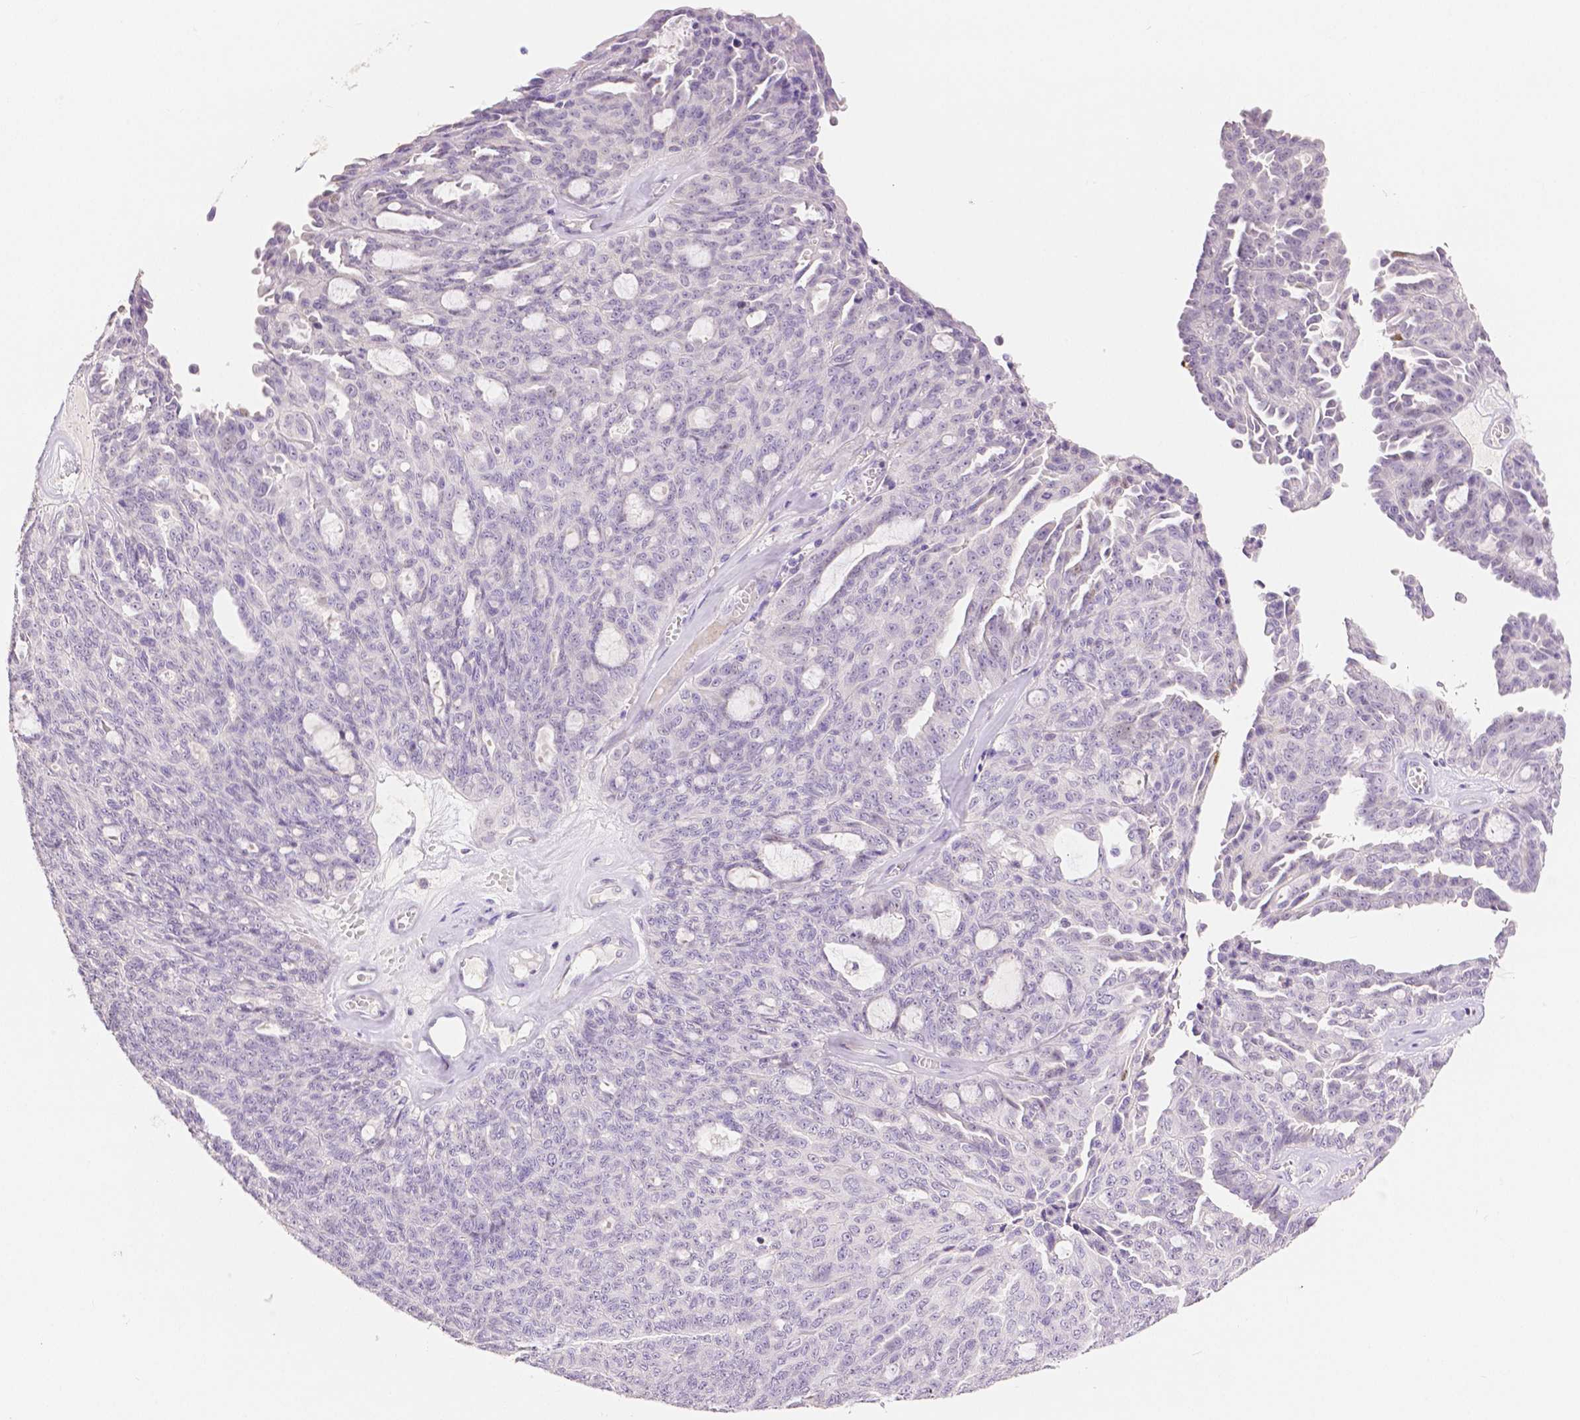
{"staining": {"intensity": "negative", "quantity": "none", "location": "none"}, "tissue": "ovarian cancer", "cell_type": "Tumor cells", "image_type": "cancer", "snomed": [{"axis": "morphology", "description": "Cystadenocarcinoma, serous, NOS"}, {"axis": "topography", "description": "Ovary"}], "caption": "The immunohistochemistry (IHC) micrograph has no significant positivity in tumor cells of ovarian cancer tissue.", "gene": "HNF1B", "patient": {"sex": "female", "age": 71}}